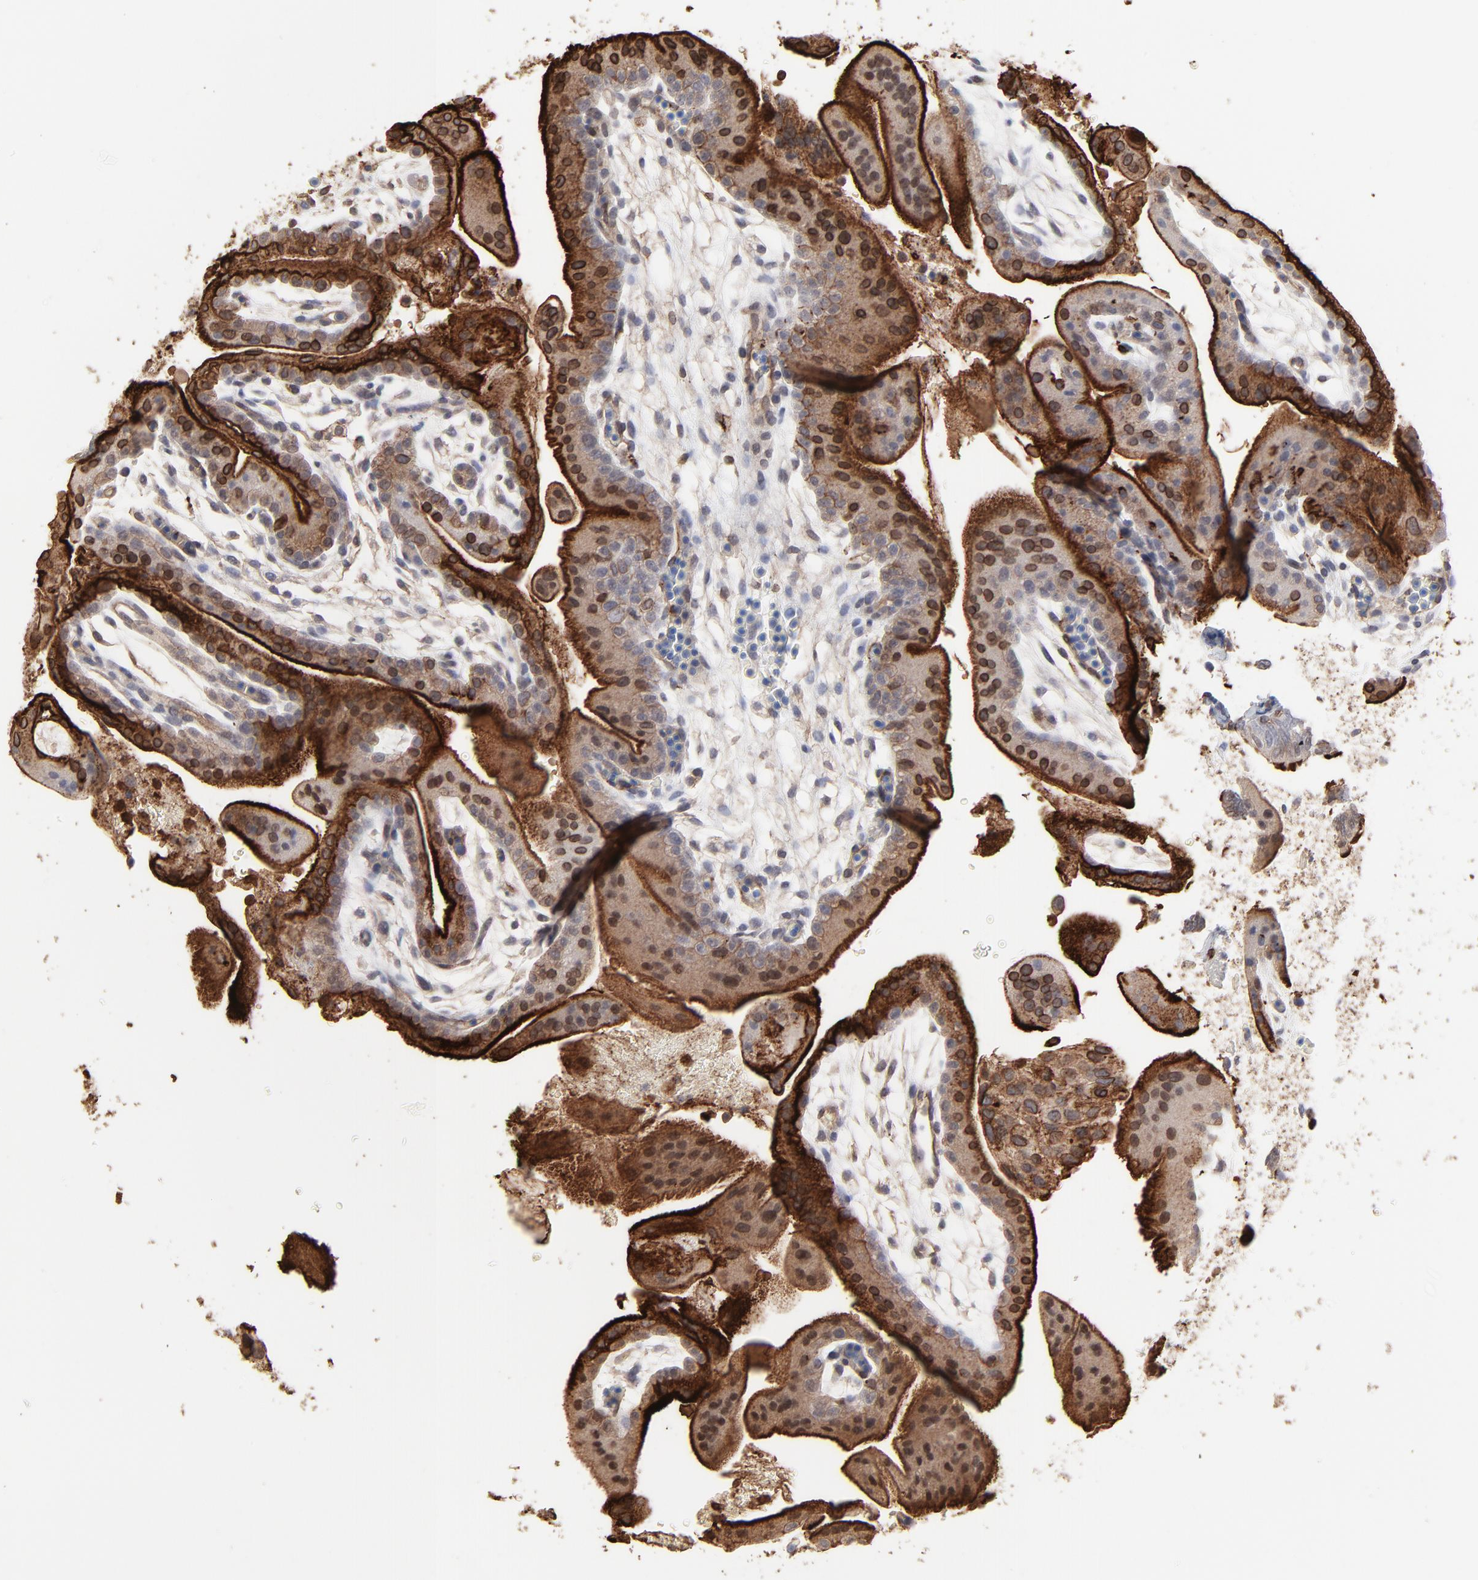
{"staining": {"intensity": "strong", "quantity": ">75%", "location": "cytoplasmic/membranous,nuclear"}, "tissue": "placenta", "cell_type": "Trophoblastic cells", "image_type": "normal", "snomed": [{"axis": "morphology", "description": "Normal tissue, NOS"}, {"axis": "topography", "description": "Placenta"}], "caption": "Placenta stained with DAB (3,3'-diaminobenzidine) immunohistochemistry (IHC) demonstrates high levels of strong cytoplasmic/membranous,nuclear staining in approximately >75% of trophoblastic cells.", "gene": "SLC6A14", "patient": {"sex": "female", "age": 19}}